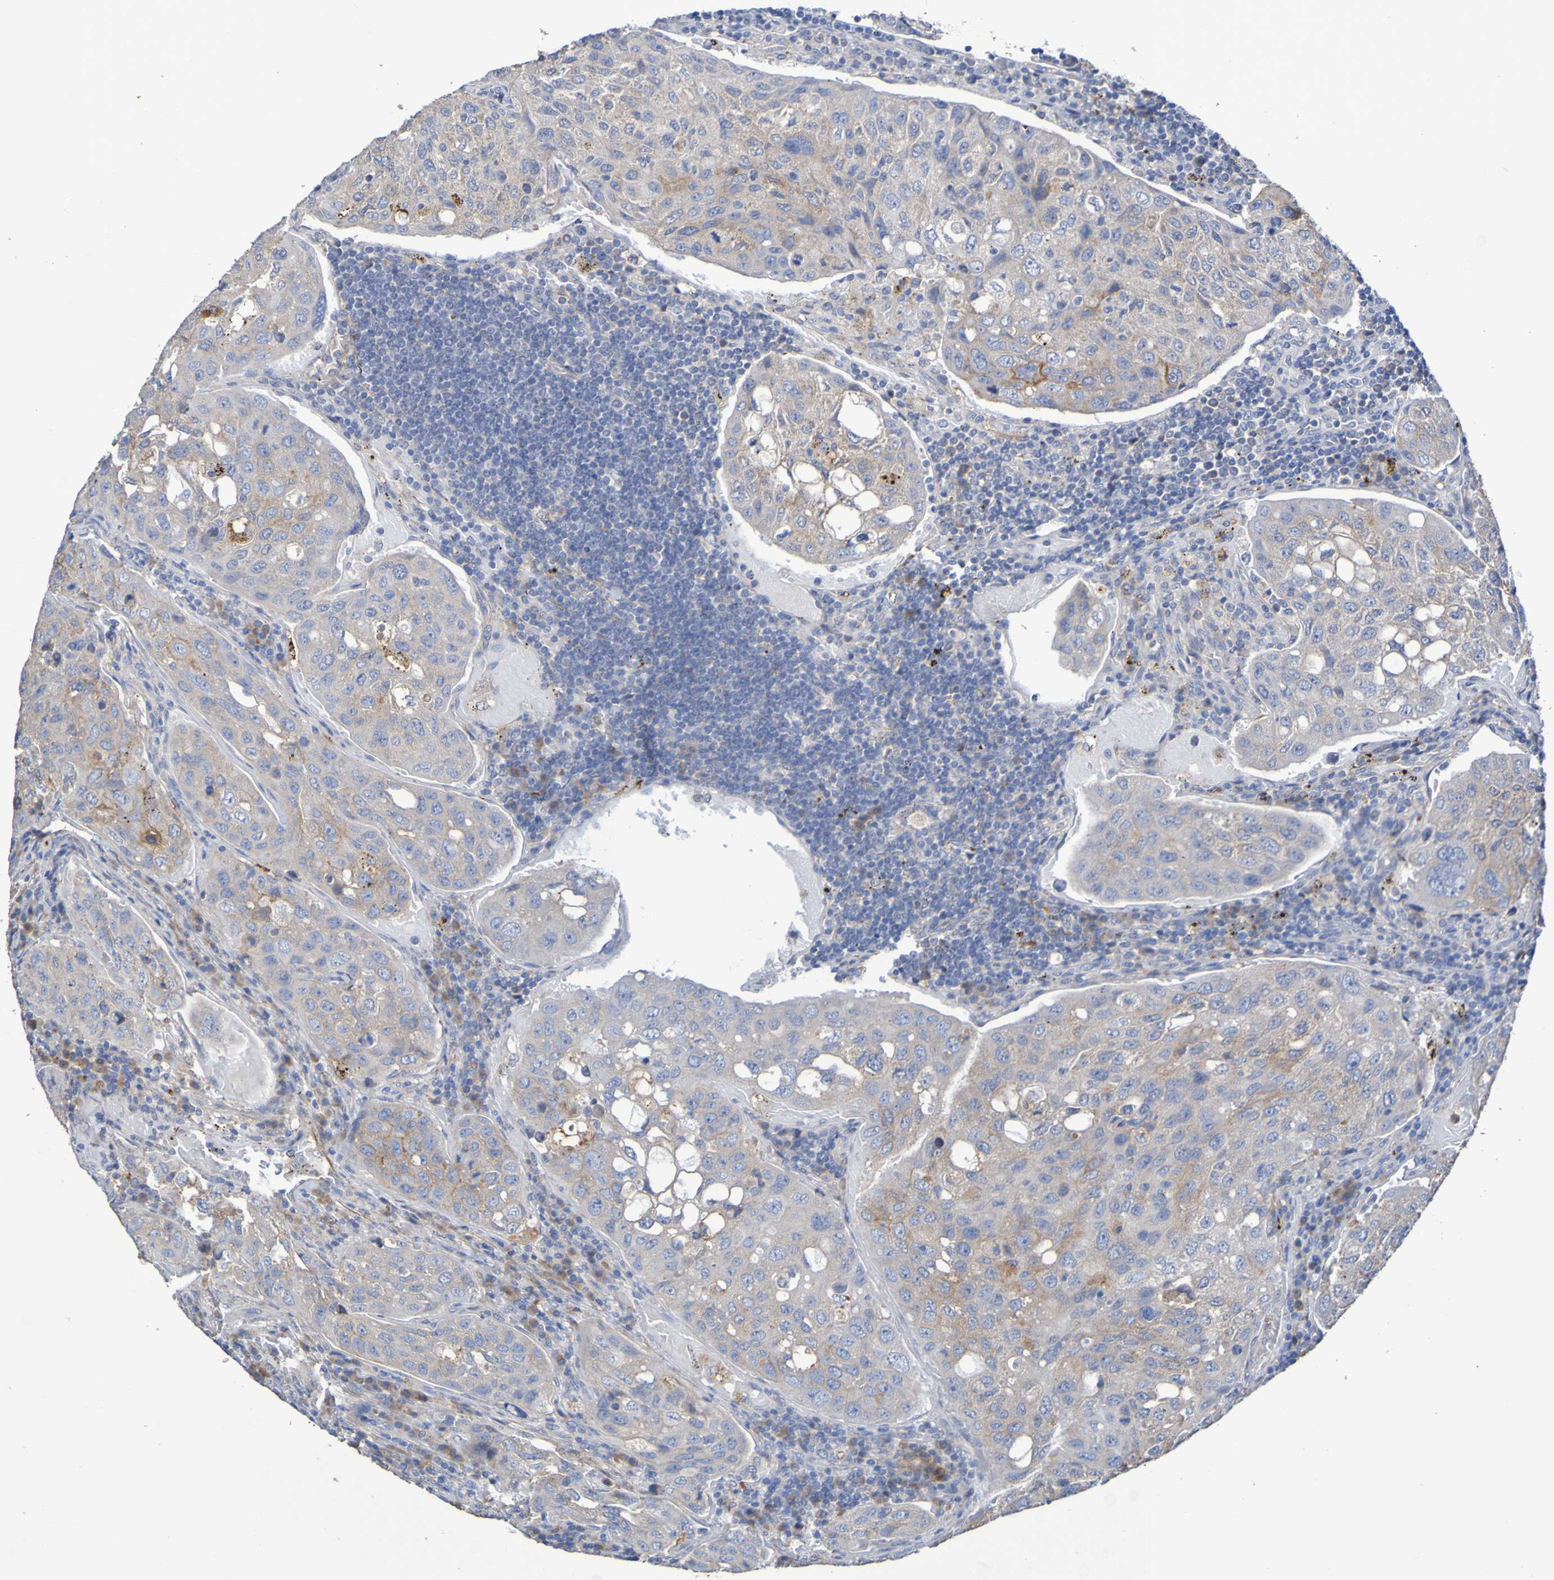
{"staining": {"intensity": "moderate", "quantity": "25%-75%", "location": "cytoplasmic/membranous"}, "tissue": "urothelial cancer", "cell_type": "Tumor cells", "image_type": "cancer", "snomed": [{"axis": "morphology", "description": "Urothelial carcinoma, High grade"}, {"axis": "topography", "description": "Lymph node"}, {"axis": "topography", "description": "Urinary bladder"}], "caption": "Immunohistochemical staining of human urothelial carcinoma (high-grade) exhibits medium levels of moderate cytoplasmic/membranous staining in about 25%-75% of tumor cells. (IHC, brightfield microscopy, high magnification).", "gene": "SRPRB", "patient": {"sex": "male", "age": 51}}